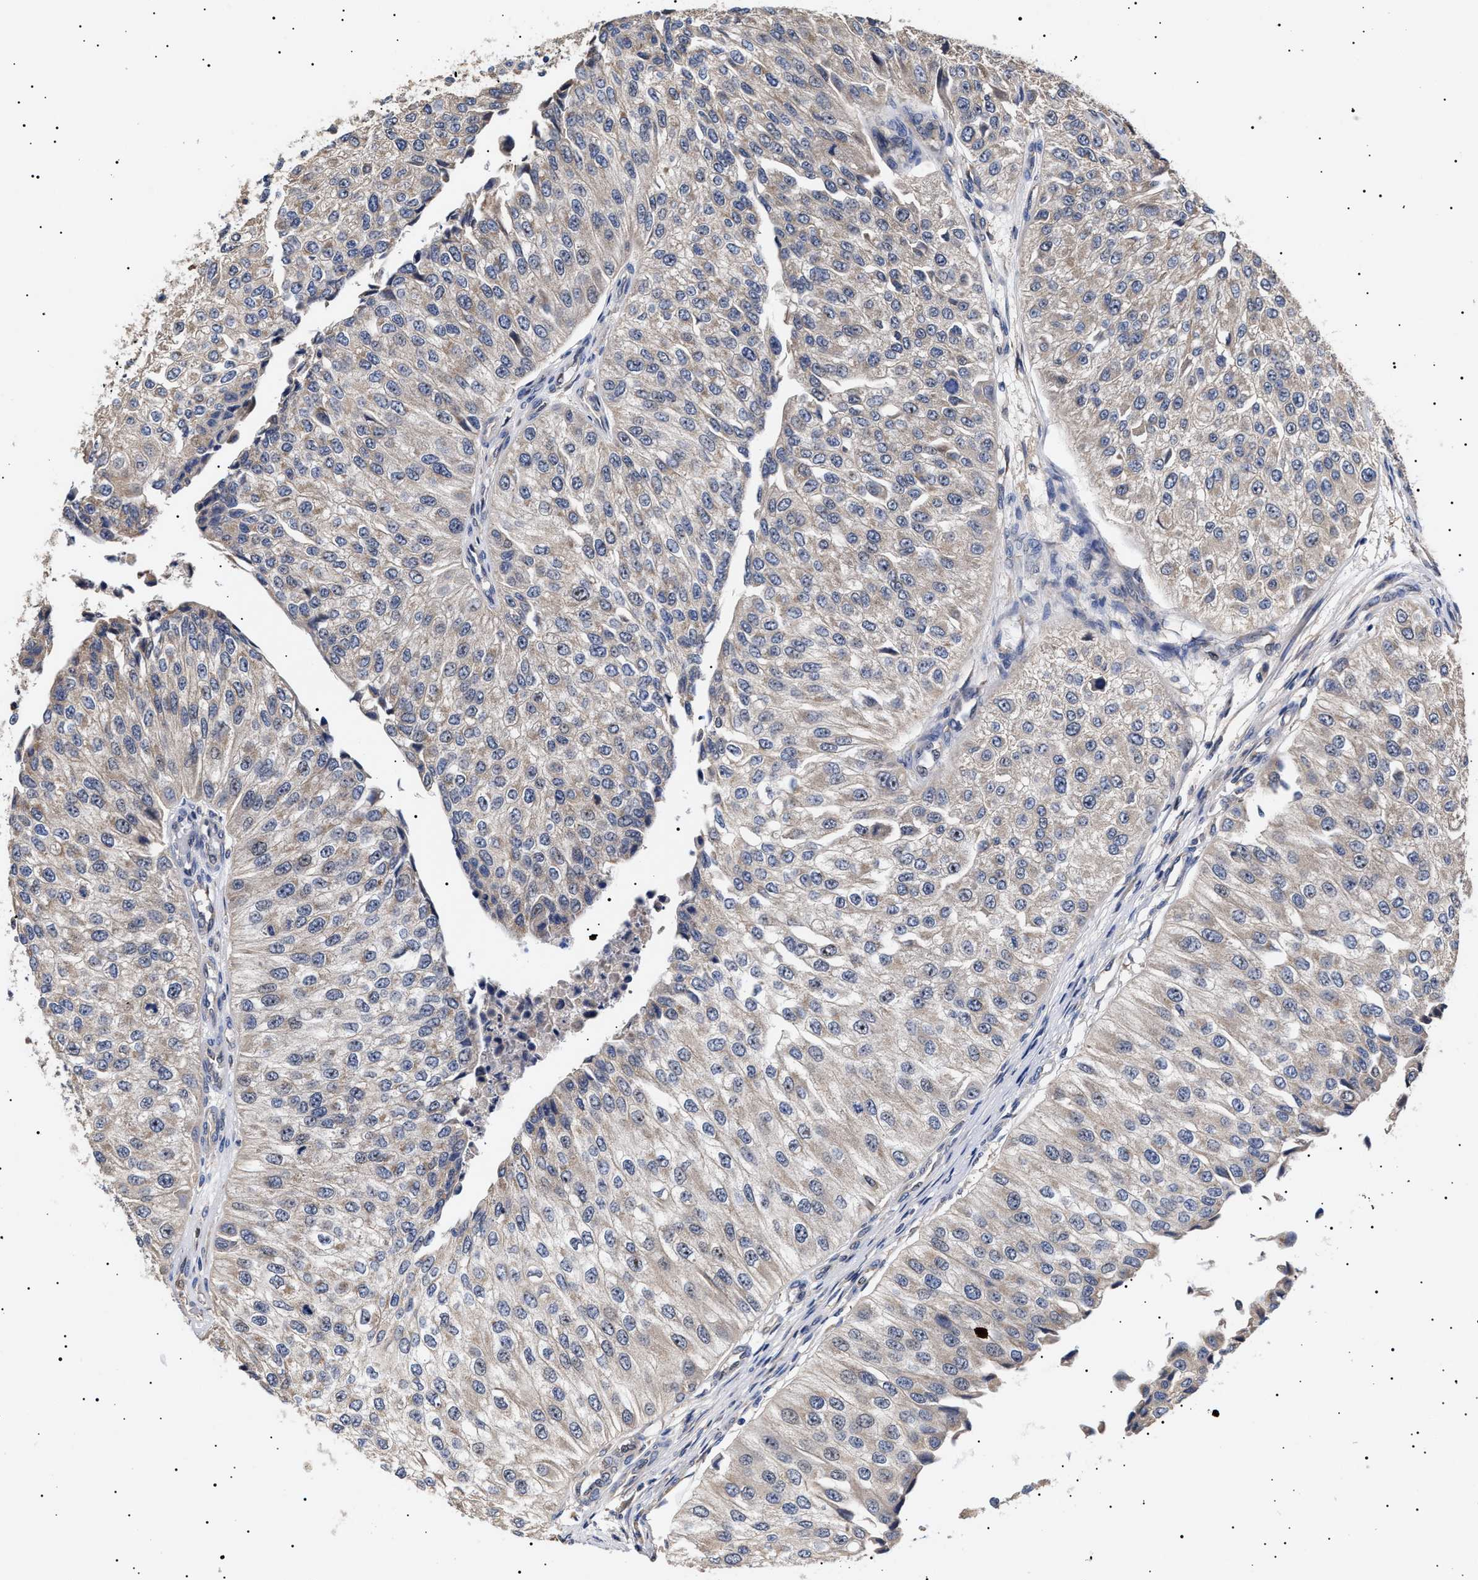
{"staining": {"intensity": "negative", "quantity": "none", "location": "none"}, "tissue": "urothelial cancer", "cell_type": "Tumor cells", "image_type": "cancer", "snomed": [{"axis": "morphology", "description": "Urothelial carcinoma, High grade"}, {"axis": "topography", "description": "Kidney"}, {"axis": "topography", "description": "Urinary bladder"}], "caption": "Urothelial cancer stained for a protein using immunohistochemistry demonstrates no expression tumor cells.", "gene": "KRBA1", "patient": {"sex": "male", "age": 77}}